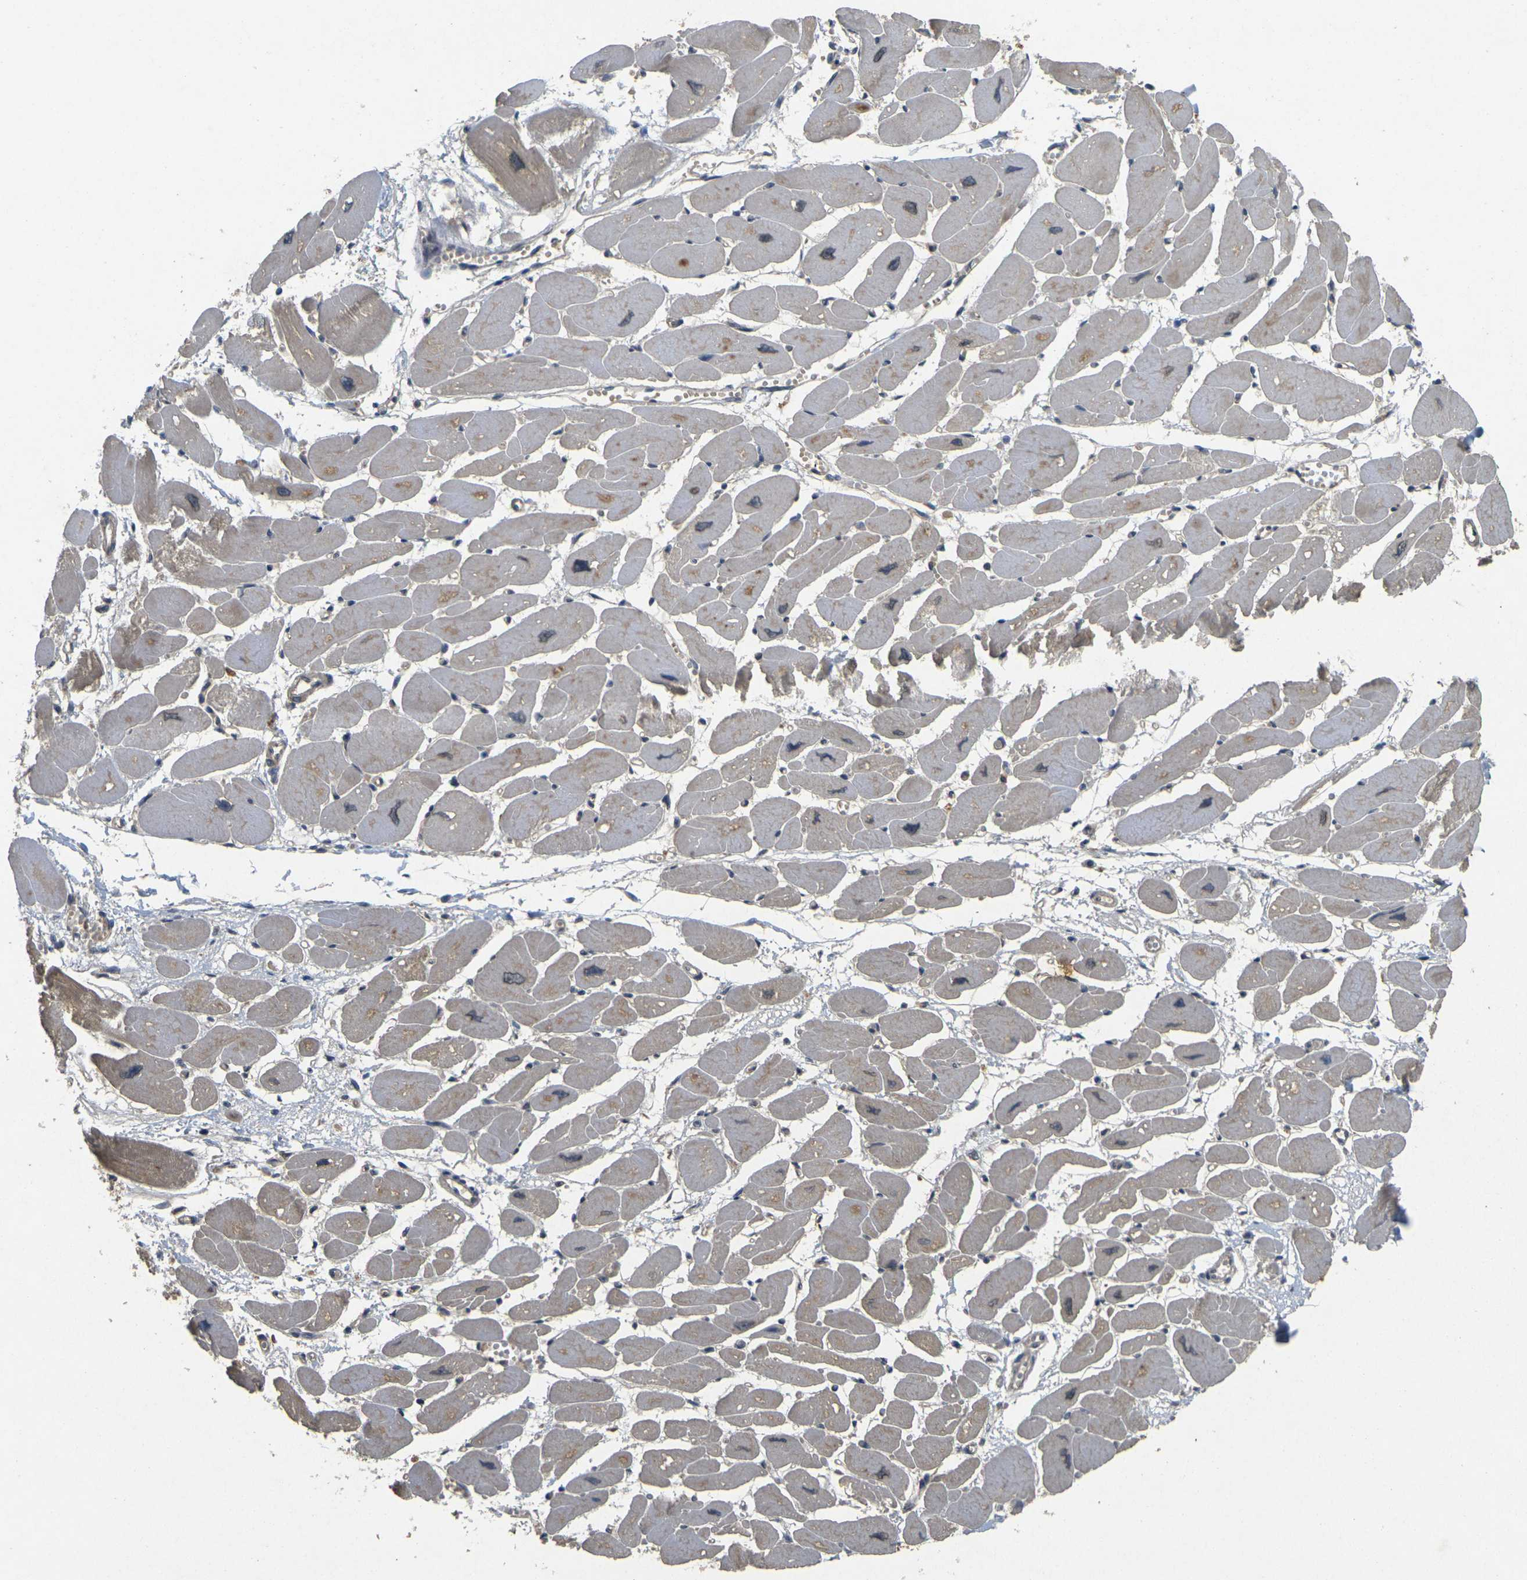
{"staining": {"intensity": "moderate", "quantity": "25%-75%", "location": "cytoplasmic/membranous,nuclear"}, "tissue": "heart muscle", "cell_type": "Cardiomyocytes", "image_type": "normal", "snomed": [{"axis": "morphology", "description": "Normal tissue, NOS"}, {"axis": "topography", "description": "Heart"}], "caption": "DAB immunohistochemical staining of benign heart muscle shows moderate cytoplasmic/membranous,nuclear protein expression in about 25%-75% of cardiomyocytes.", "gene": "ERN1", "patient": {"sex": "female", "age": 54}}